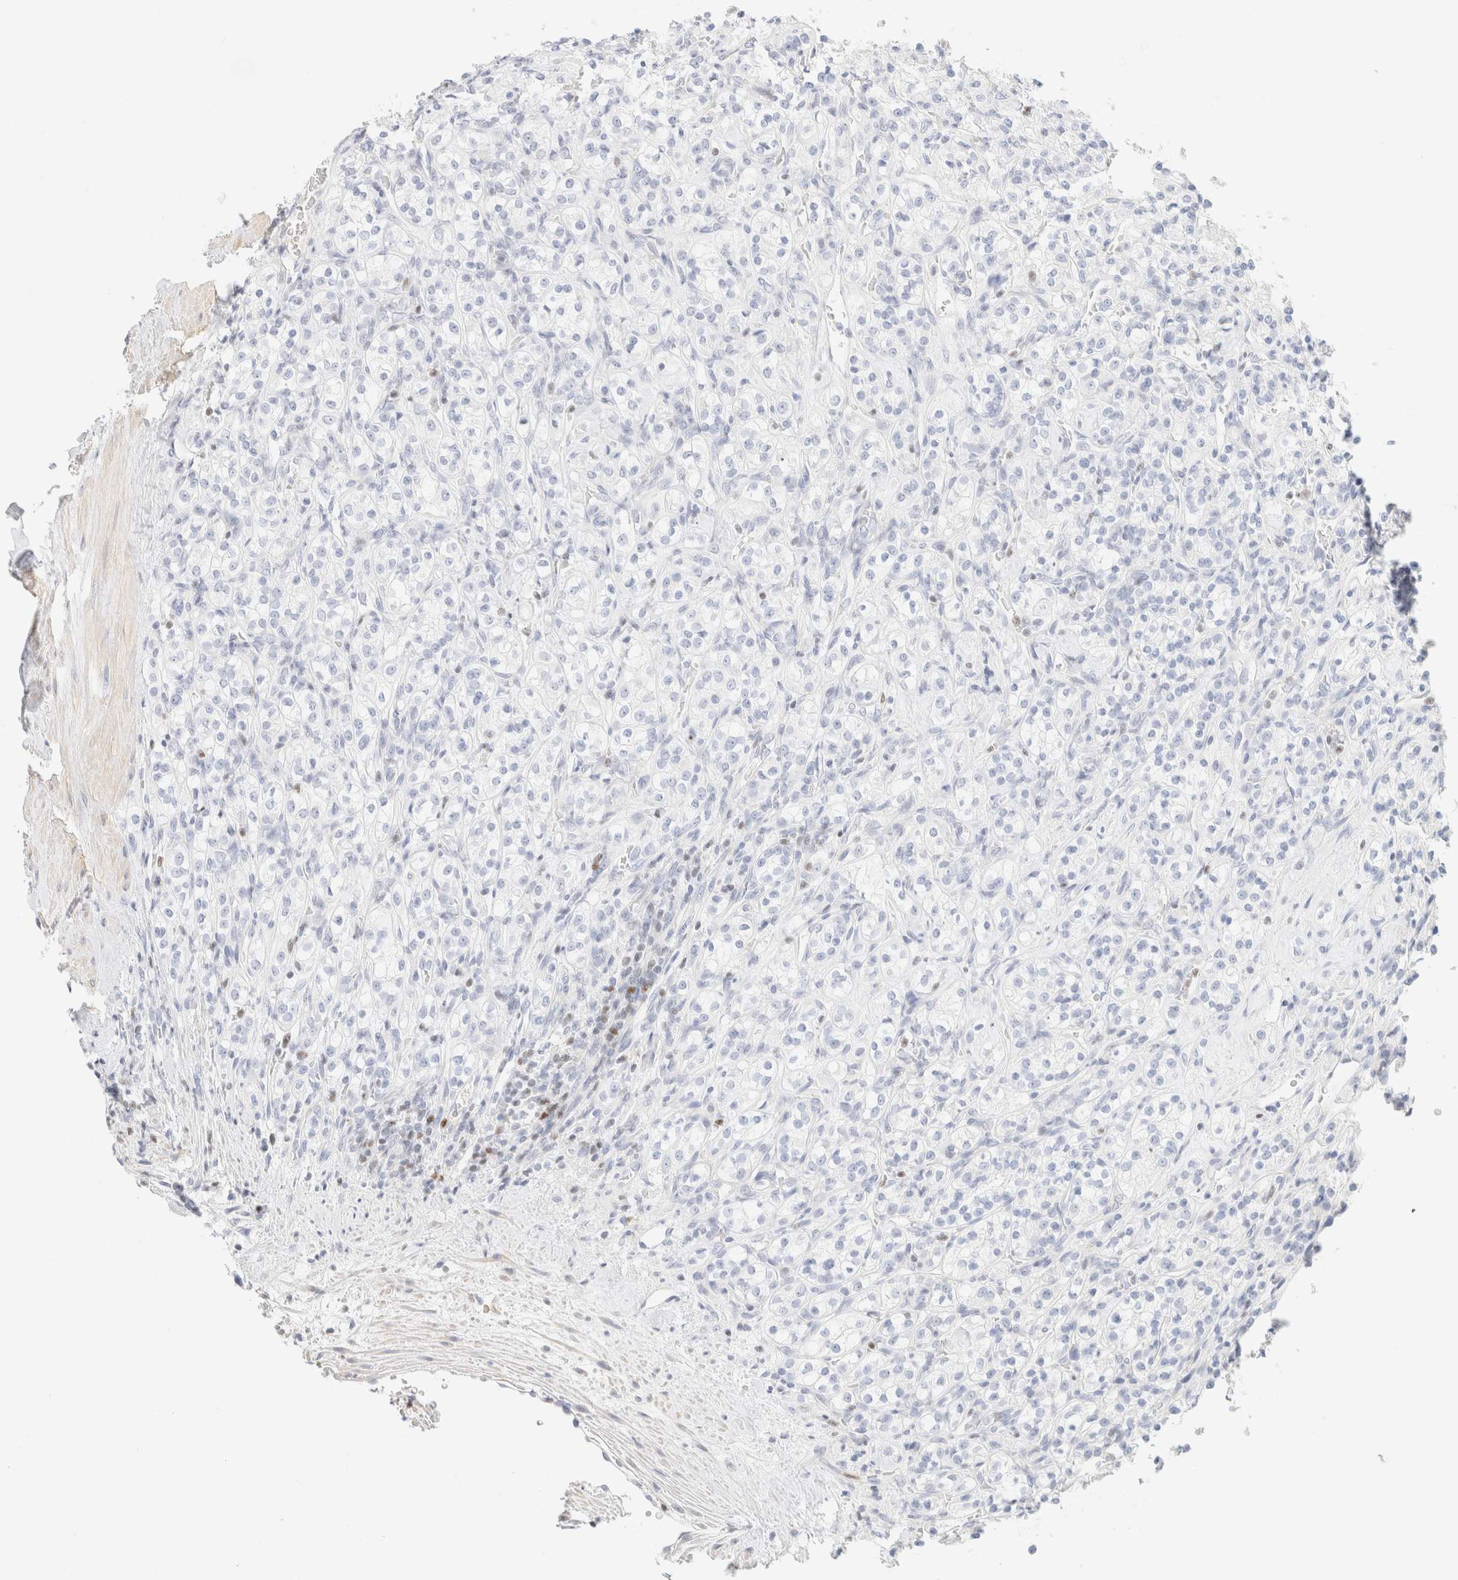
{"staining": {"intensity": "negative", "quantity": "none", "location": "none"}, "tissue": "renal cancer", "cell_type": "Tumor cells", "image_type": "cancer", "snomed": [{"axis": "morphology", "description": "Adenocarcinoma, NOS"}, {"axis": "topography", "description": "Kidney"}], "caption": "Protein analysis of renal cancer shows no significant staining in tumor cells.", "gene": "IKZF3", "patient": {"sex": "male", "age": 77}}